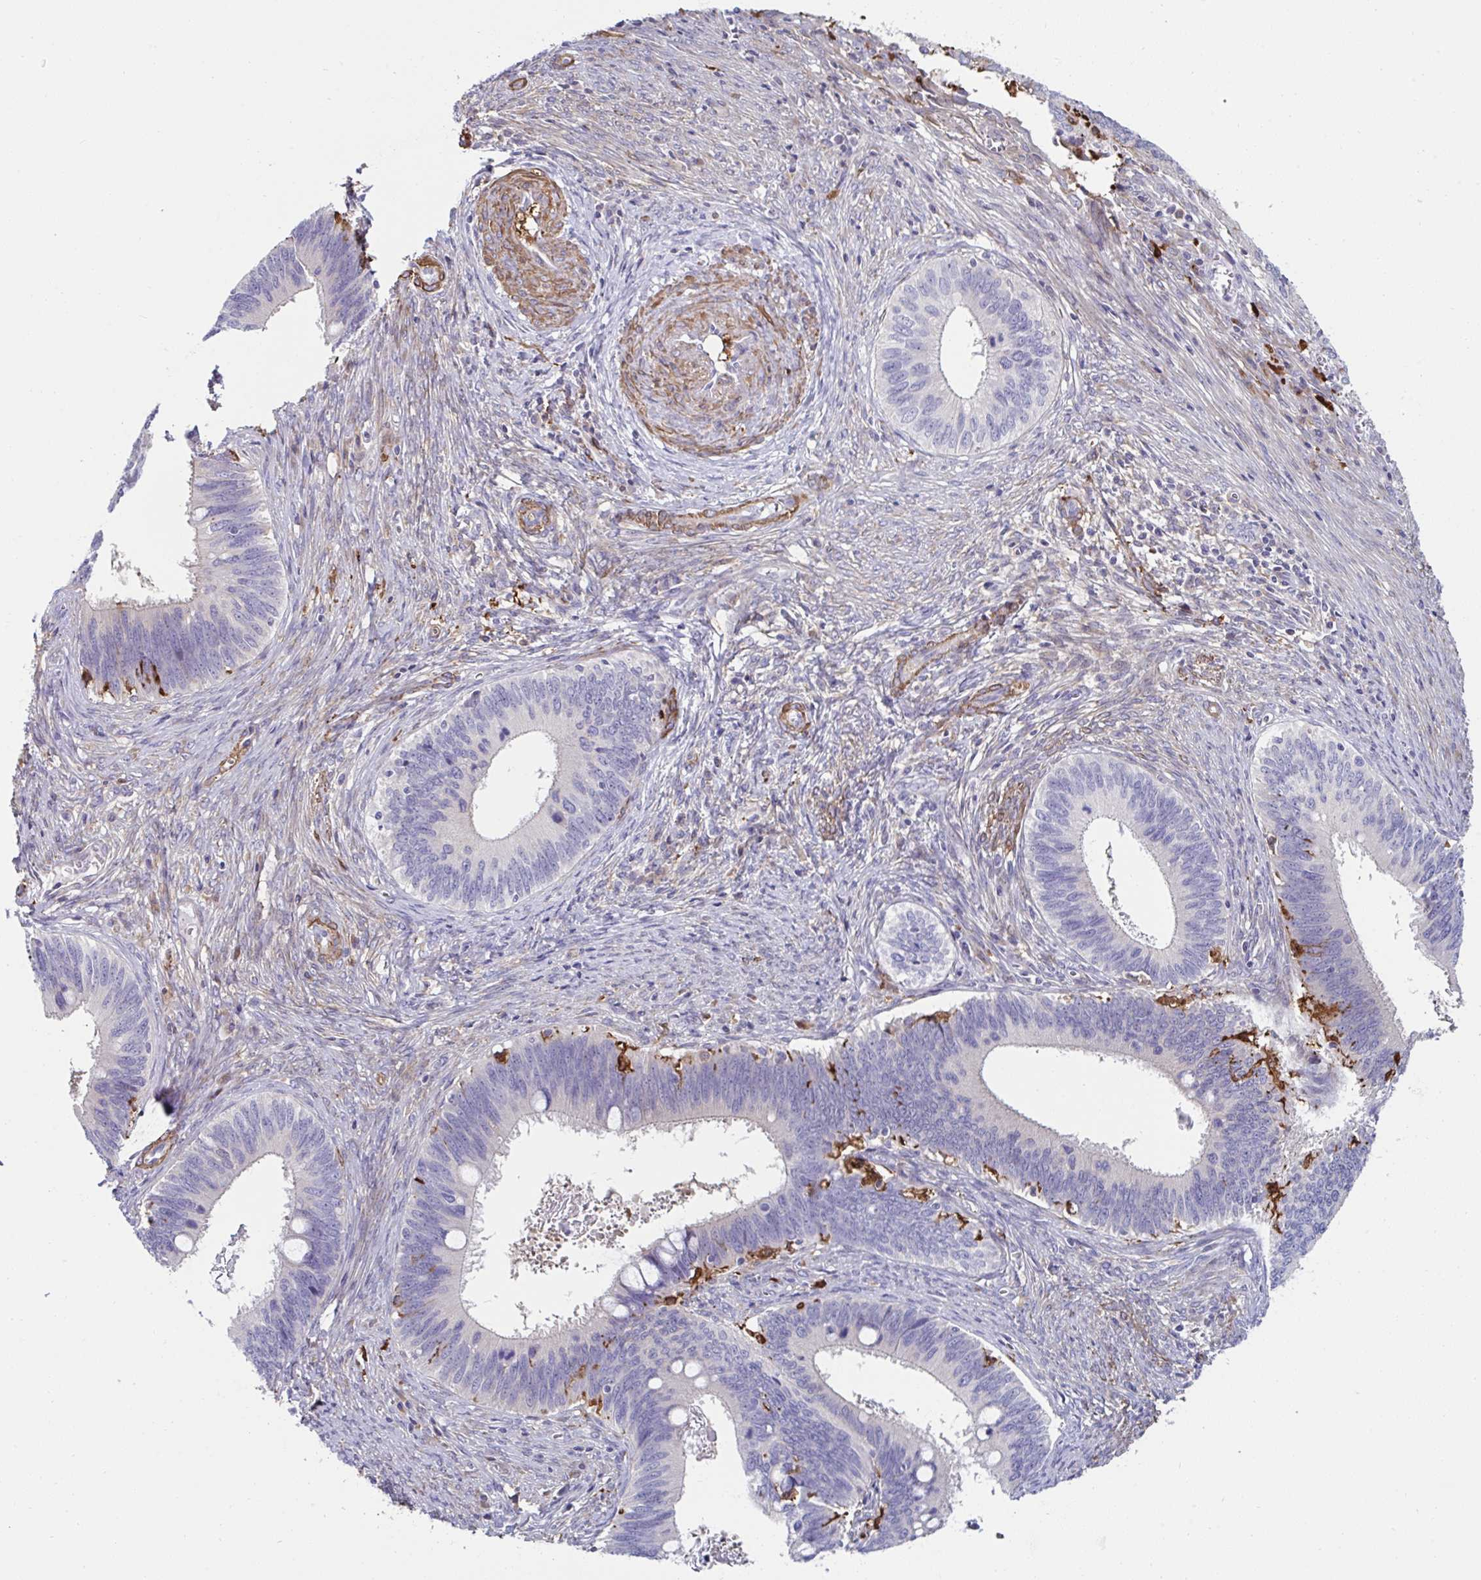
{"staining": {"intensity": "negative", "quantity": "none", "location": "none"}, "tissue": "cervical cancer", "cell_type": "Tumor cells", "image_type": "cancer", "snomed": [{"axis": "morphology", "description": "Adenocarcinoma, NOS"}, {"axis": "topography", "description": "Cervix"}], "caption": "Human cervical cancer stained for a protein using IHC shows no positivity in tumor cells.", "gene": "FBXL13", "patient": {"sex": "female", "age": 42}}